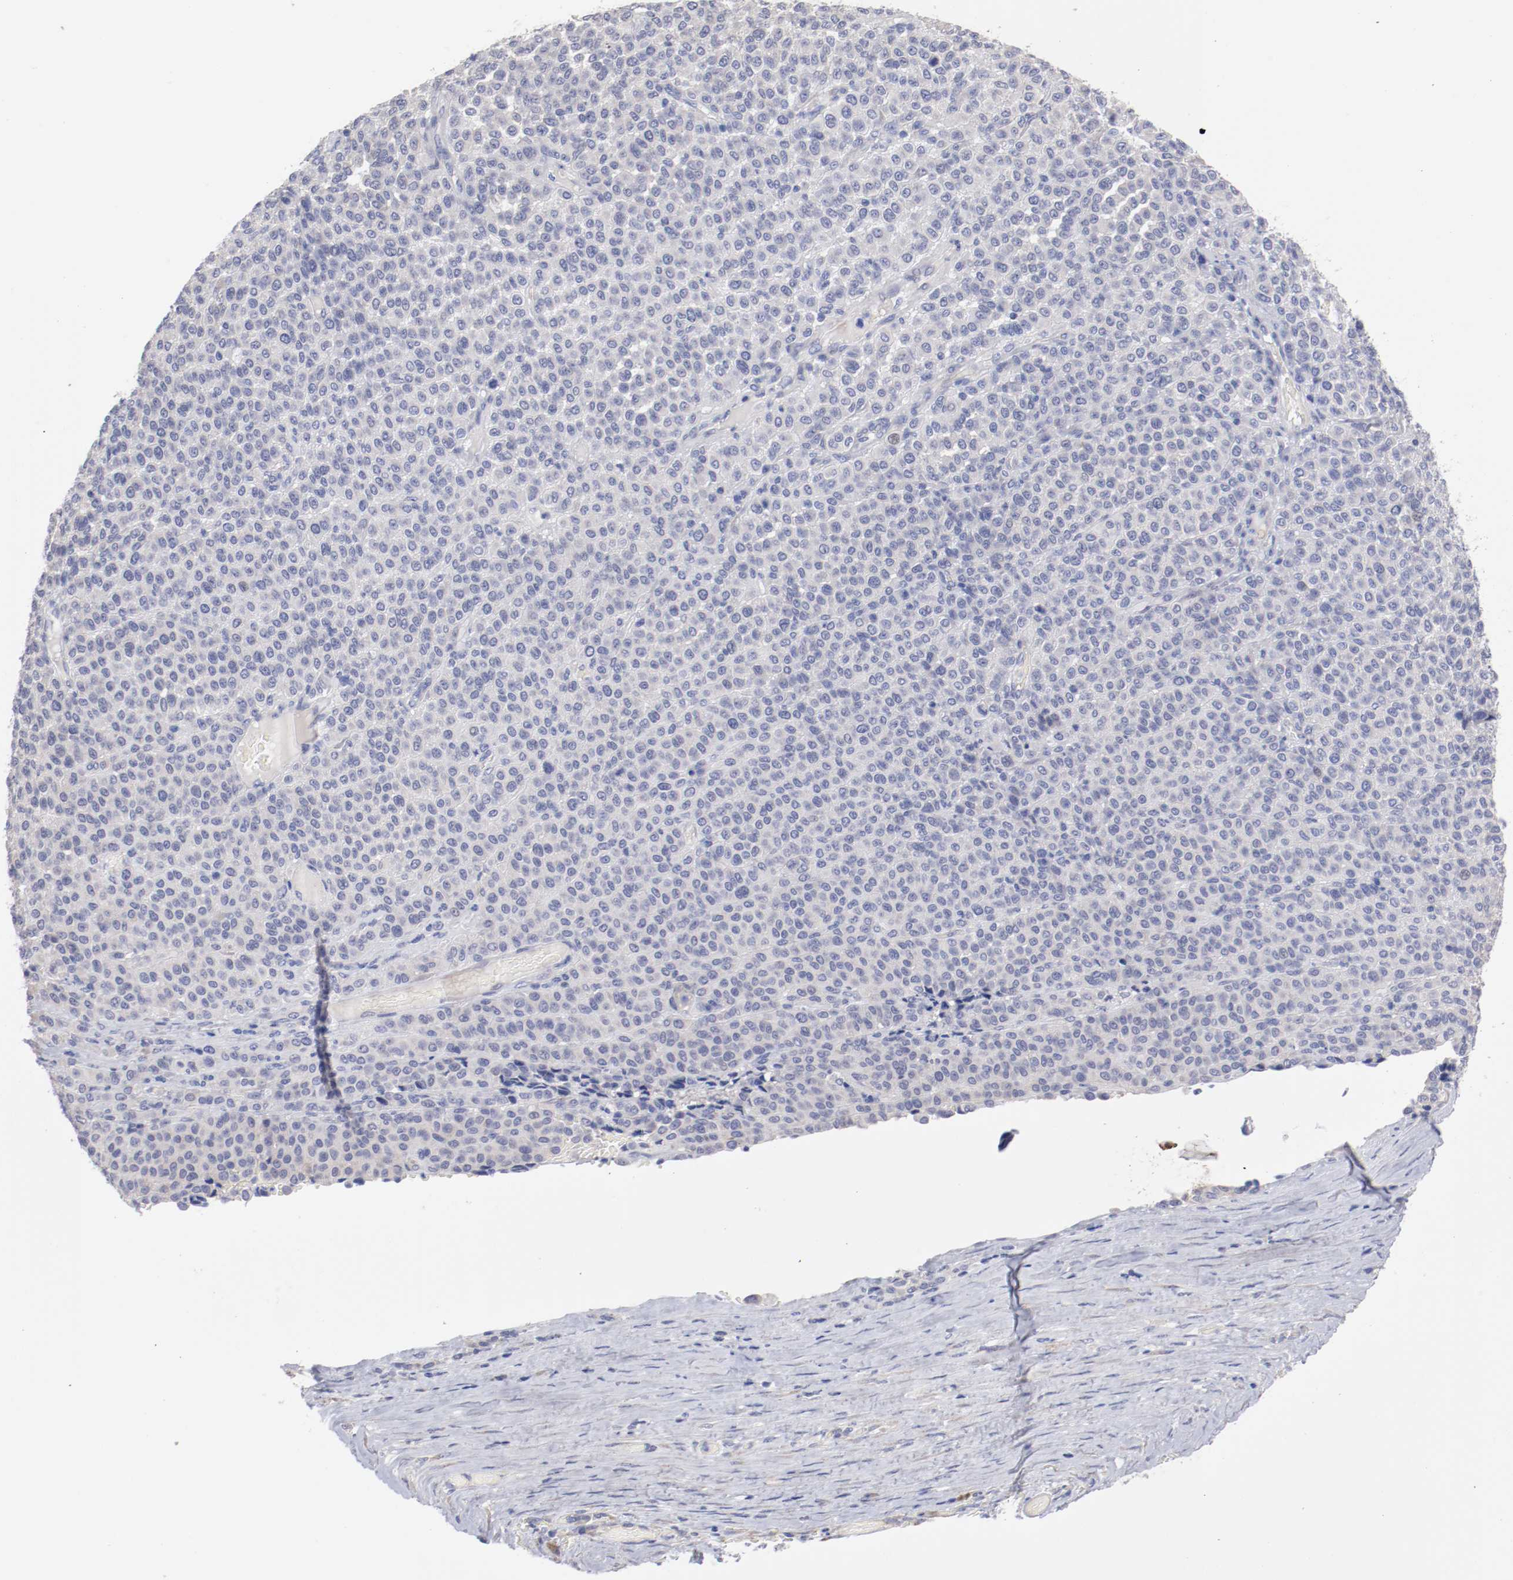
{"staining": {"intensity": "negative", "quantity": "none", "location": "none"}, "tissue": "melanoma", "cell_type": "Tumor cells", "image_type": "cancer", "snomed": [{"axis": "morphology", "description": "Malignant melanoma, Metastatic site"}, {"axis": "topography", "description": "Pancreas"}], "caption": "Human melanoma stained for a protein using immunohistochemistry exhibits no expression in tumor cells.", "gene": "CPE", "patient": {"sex": "female", "age": 30}}